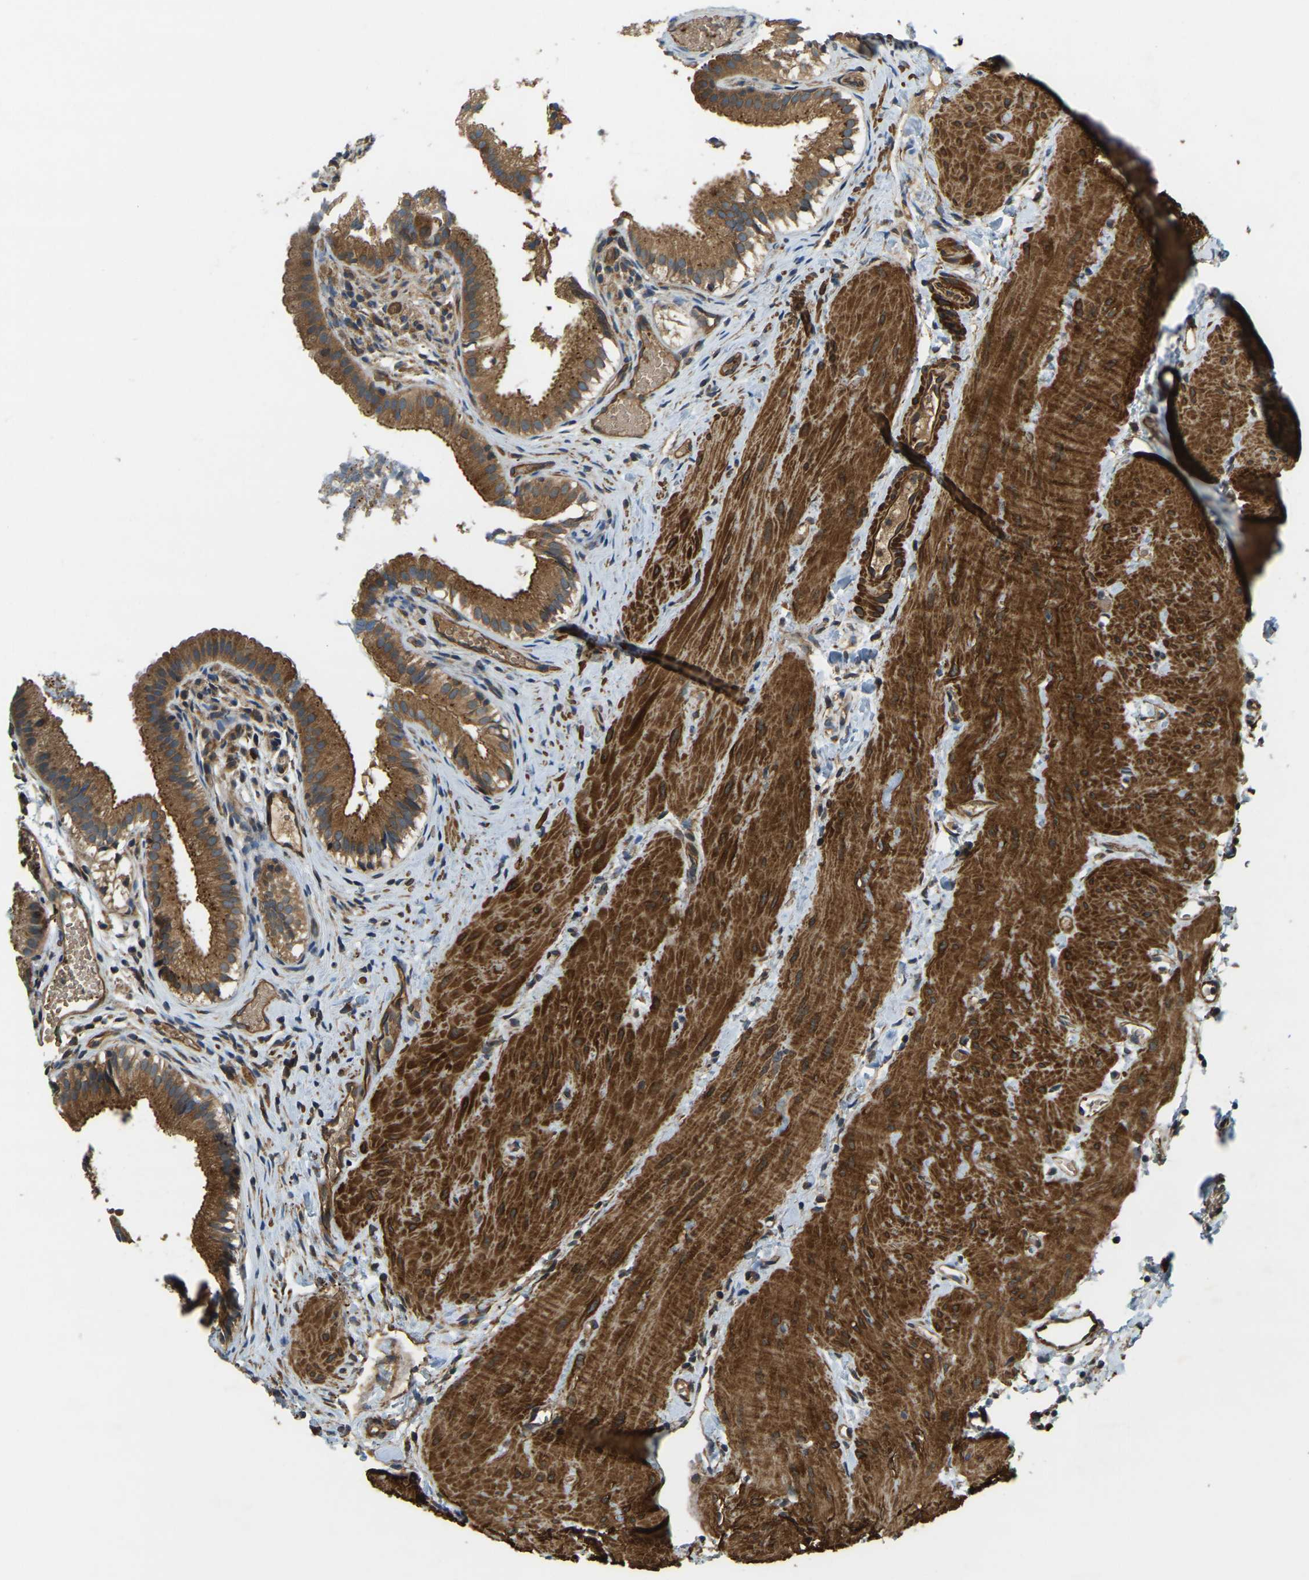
{"staining": {"intensity": "strong", "quantity": ">75%", "location": "cytoplasmic/membranous"}, "tissue": "gallbladder", "cell_type": "Glandular cells", "image_type": "normal", "snomed": [{"axis": "morphology", "description": "Normal tissue, NOS"}, {"axis": "topography", "description": "Gallbladder"}], "caption": "IHC (DAB (3,3'-diaminobenzidine)) staining of benign gallbladder shows strong cytoplasmic/membranous protein expression in about >75% of glandular cells. (DAB = brown stain, brightfield microscopy at high magnification).", "gene": "ERGIC1", "patient": {"sex": "female", "age": 26}}